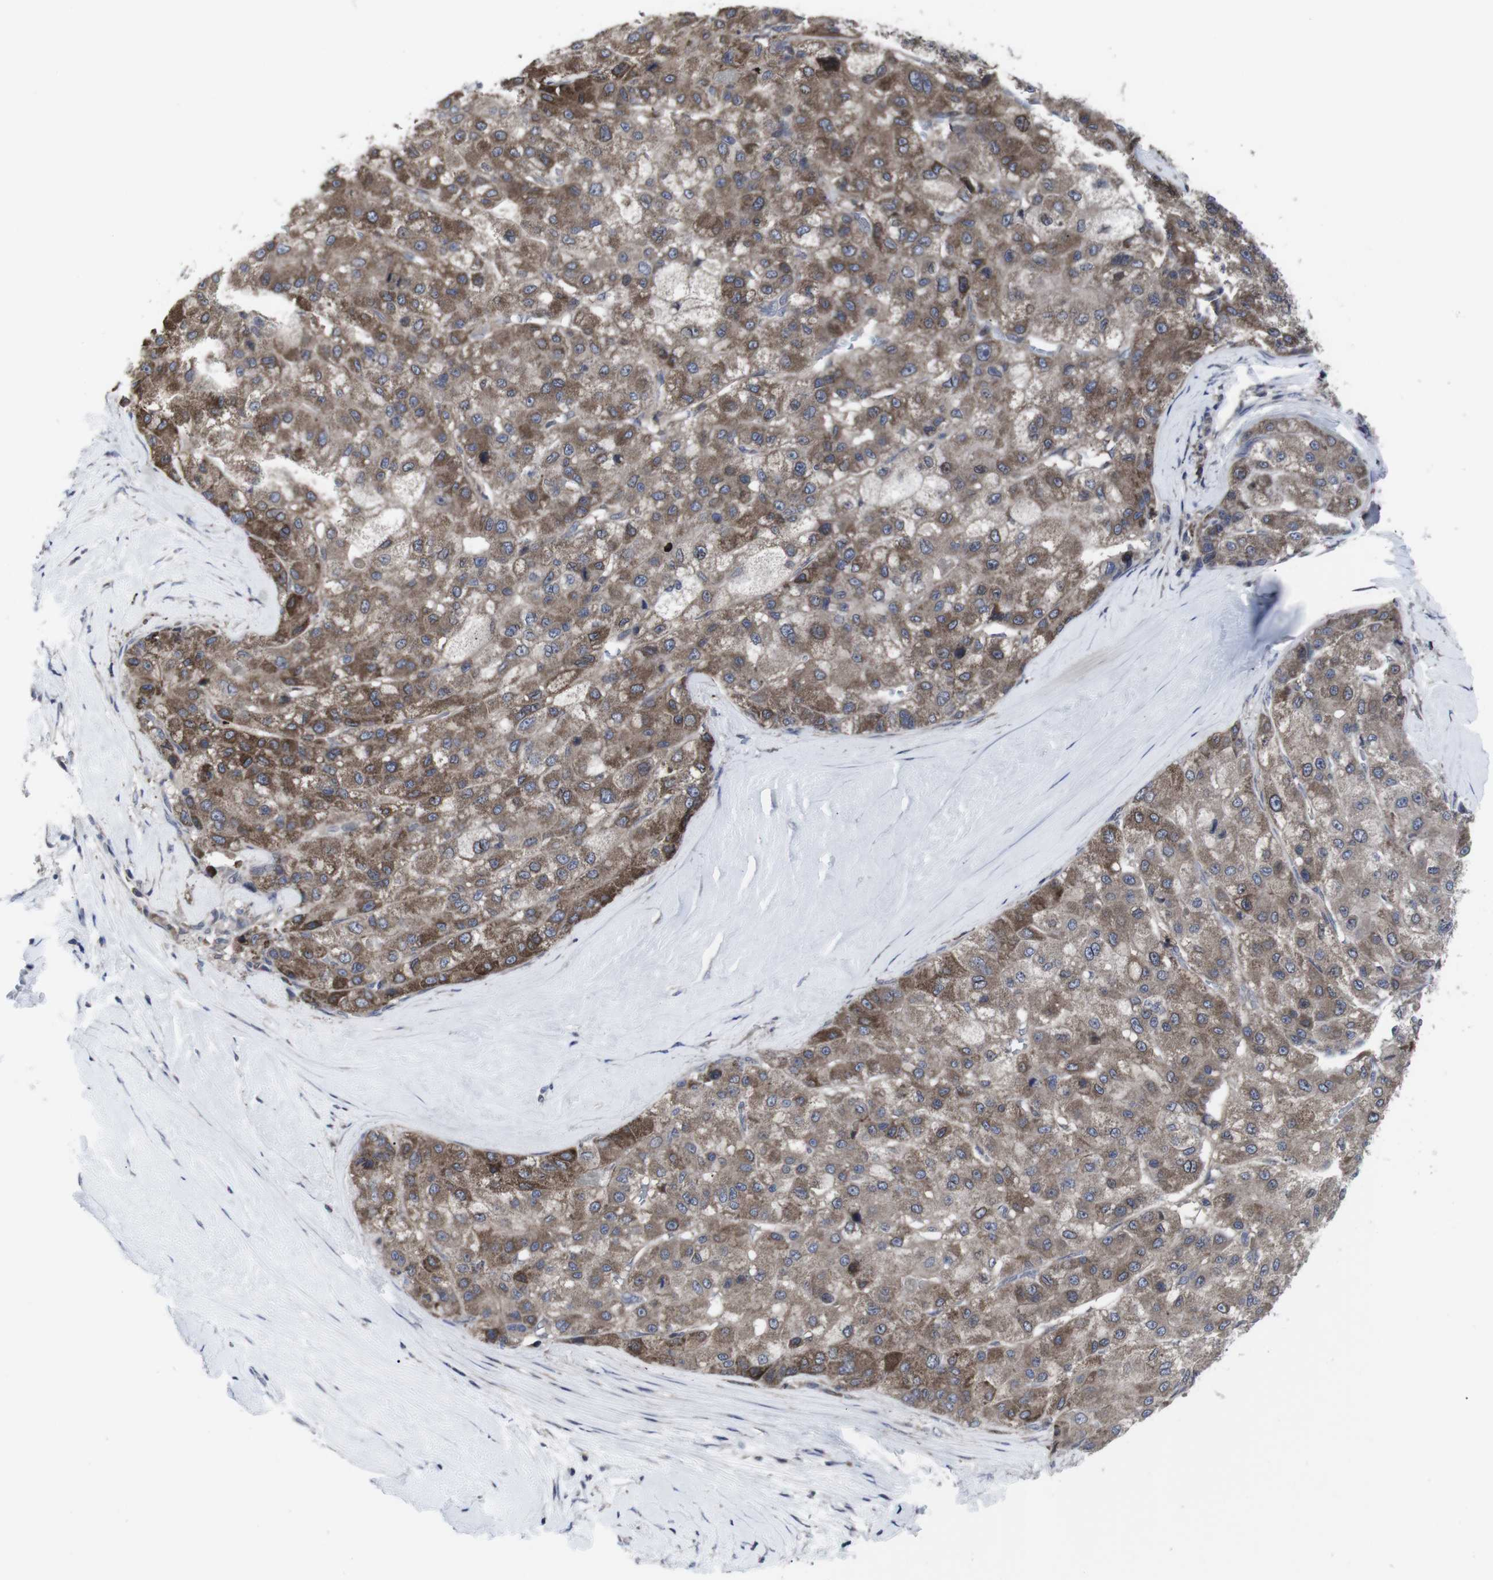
{"staining": {"intensity": "moderate", "quantity": ">75%", "location": "cytoplasmic/membranous"}, "tissue": "liver cancer", "cell_type": "Tumor cells", "image_type": "cancer", "snomed": [{"axis": "morphology", "description": "Carcinoma, Hepatocellular, NOS"}, {"axis": "topography", "description": "Liver"}], "caption": "An image showing moderate cytoplasmic/membranous expression in approximately >75% of tumor cells in liver hepatocellular carcinoma, as visualized by brown immunohistochemical staining.", "gene": "HPRT1", "patient": {"sex": "male", "age": 80}}